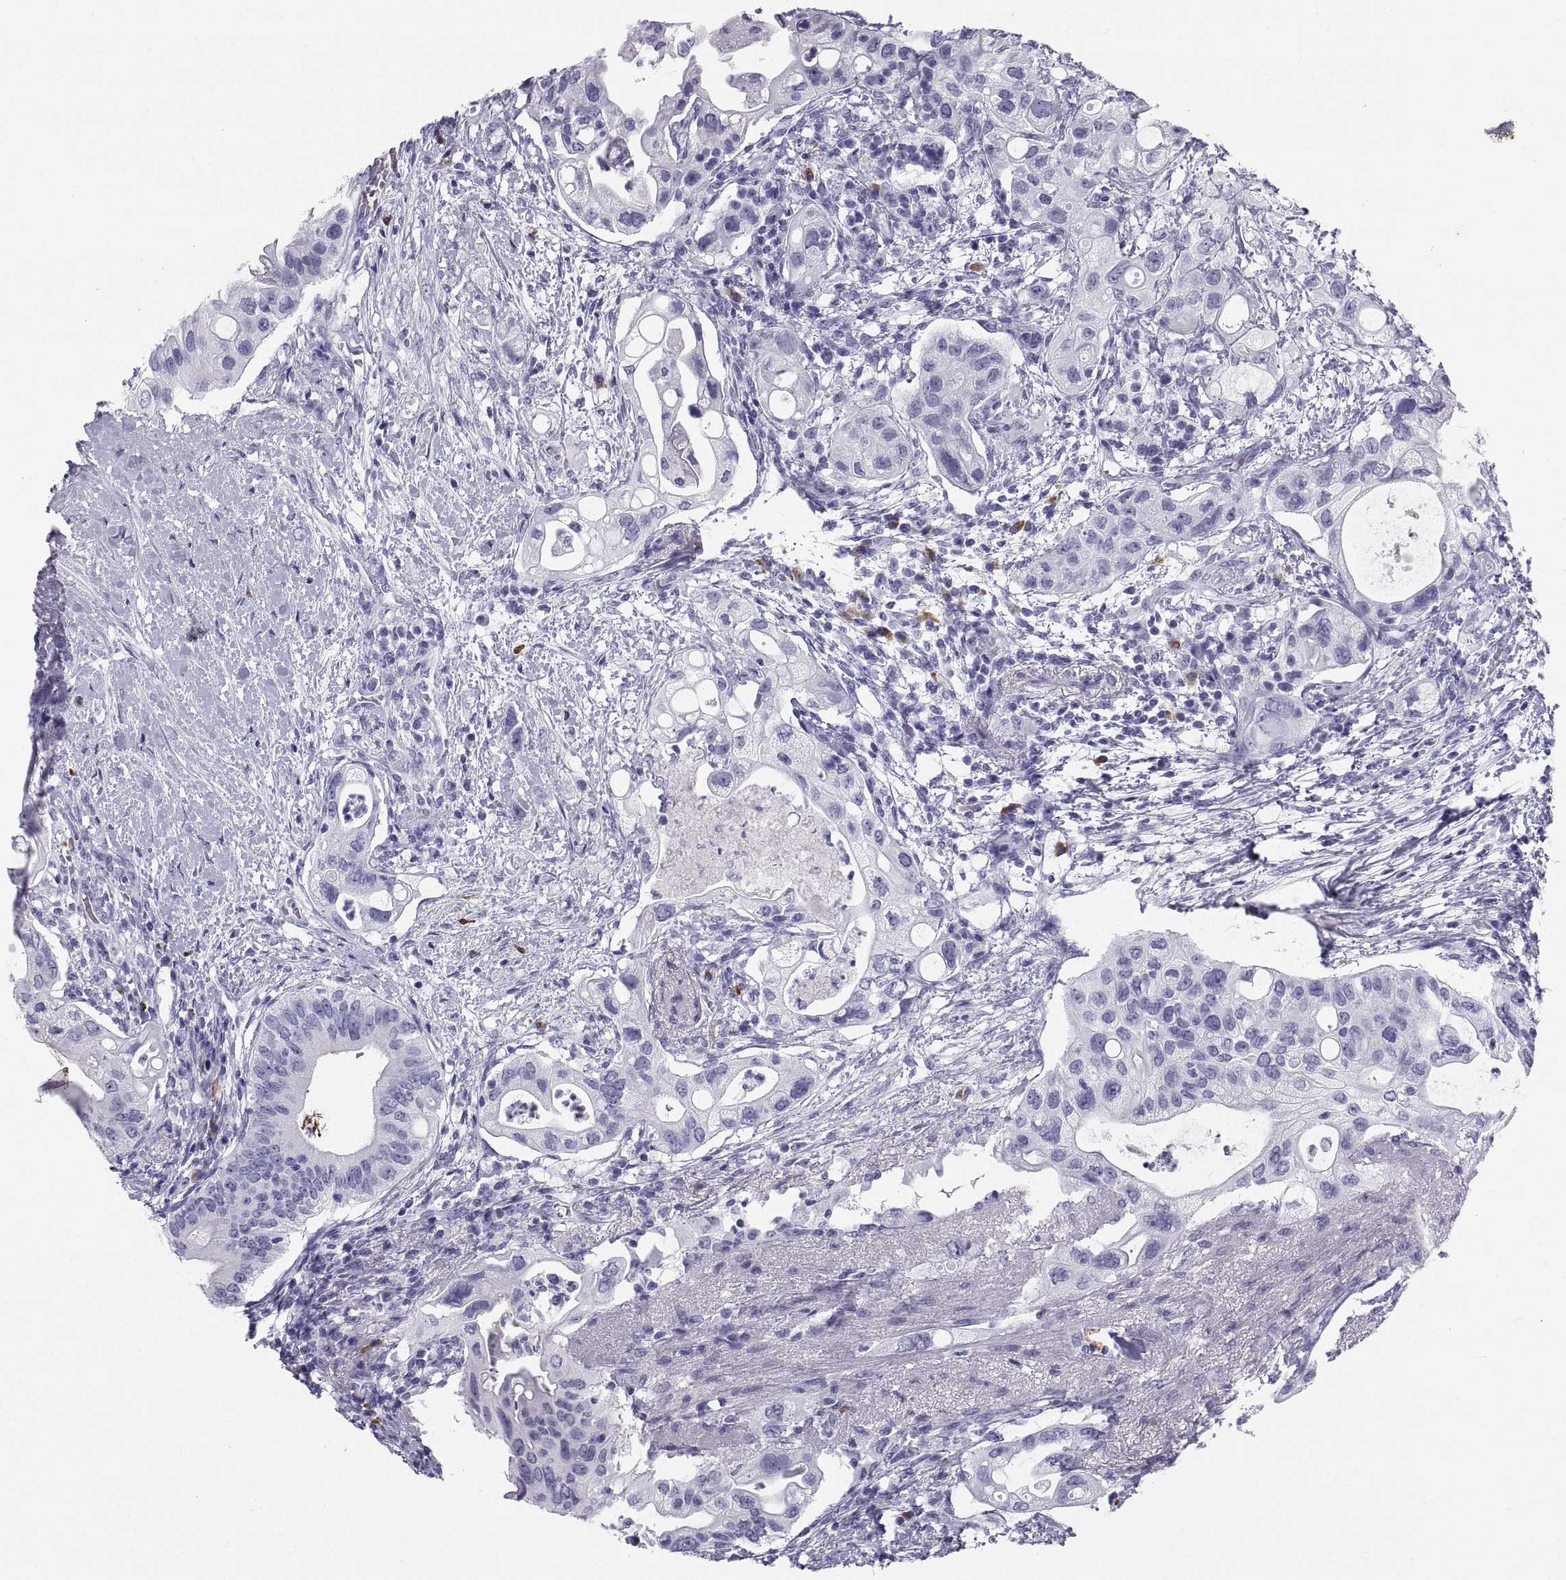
{"staining": {"intensity": "negative", "quantity": "none", "location": "none"}, "tissue": "pancreatic cancer", "cell_type": "Tumor cells", "image_type": "cancer", "snomed": [{"axis": "morphology", "description": "Adenocarcinoma, NOS"}, {"axis": "topography", "description": "Pancreas"}], "caption": "Photomicrograph shows no significant protein positivity in tumor cells of adenocarcinoma (pancreatic).", "gene": "CT47A10", "patient": {"sex": "female", "age": 72}}